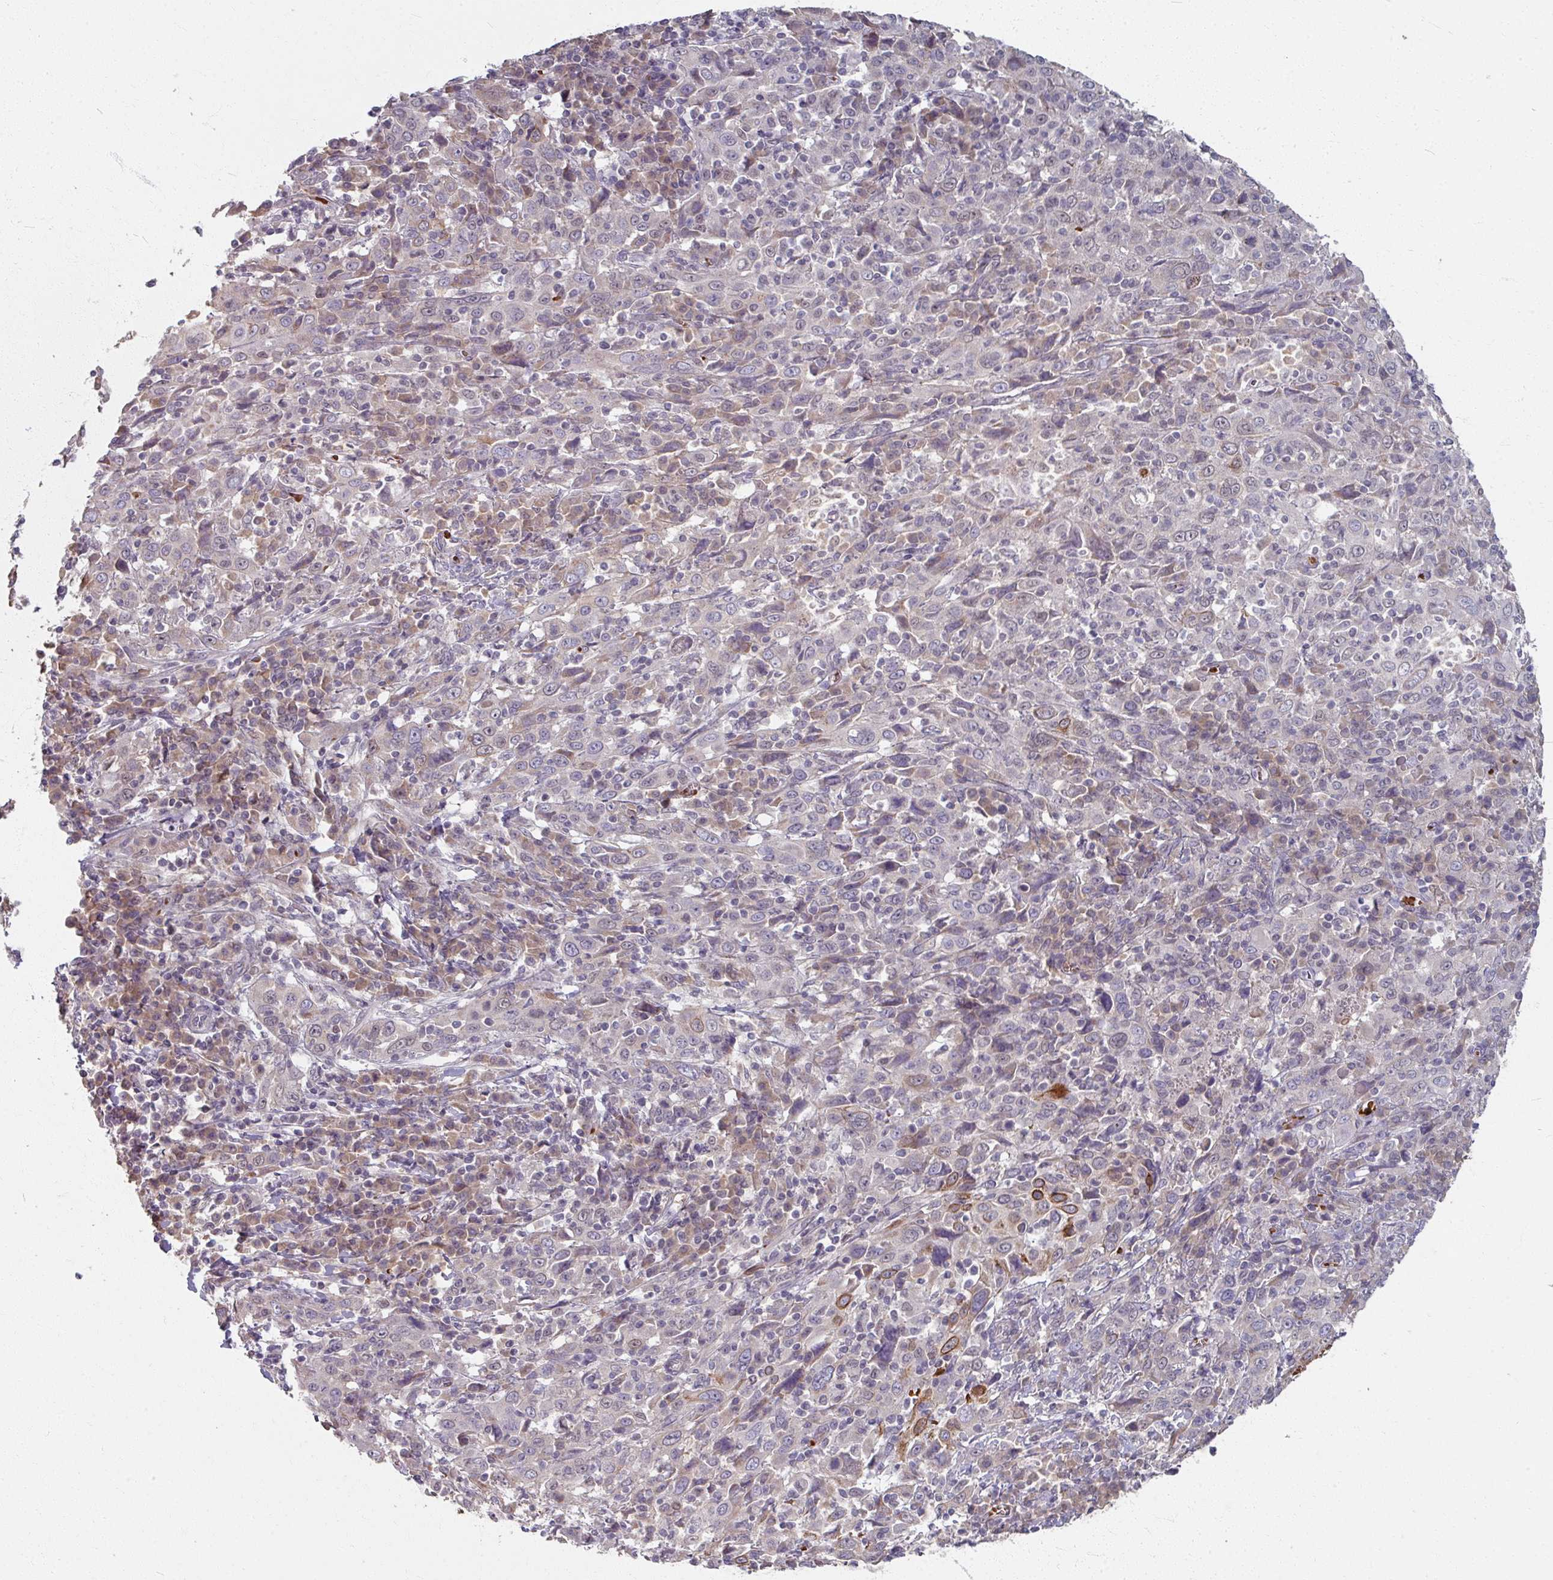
{"staining": {"intensity": "weak", "quantity": "<25%", "location": "cytoplasmic/membranous"}, "tissue": "cervical cancer", "cell_type": "Tumor cells", "image_type": "cancer", "snomed": [{"axis": "morphology", "description": "Squamous cell carcinoma, NOS"}, {"axis": "topography", "description": "Cervix"}], "caption": "High power microscopy image of an IHC histopathology image of cervical squamous cell carcinoma, revealing no significant positivity in tumor cells. Nuclei are stained in blue.", "gene": "KMT5C", "patient": {"sex": "female", "age": 46}}